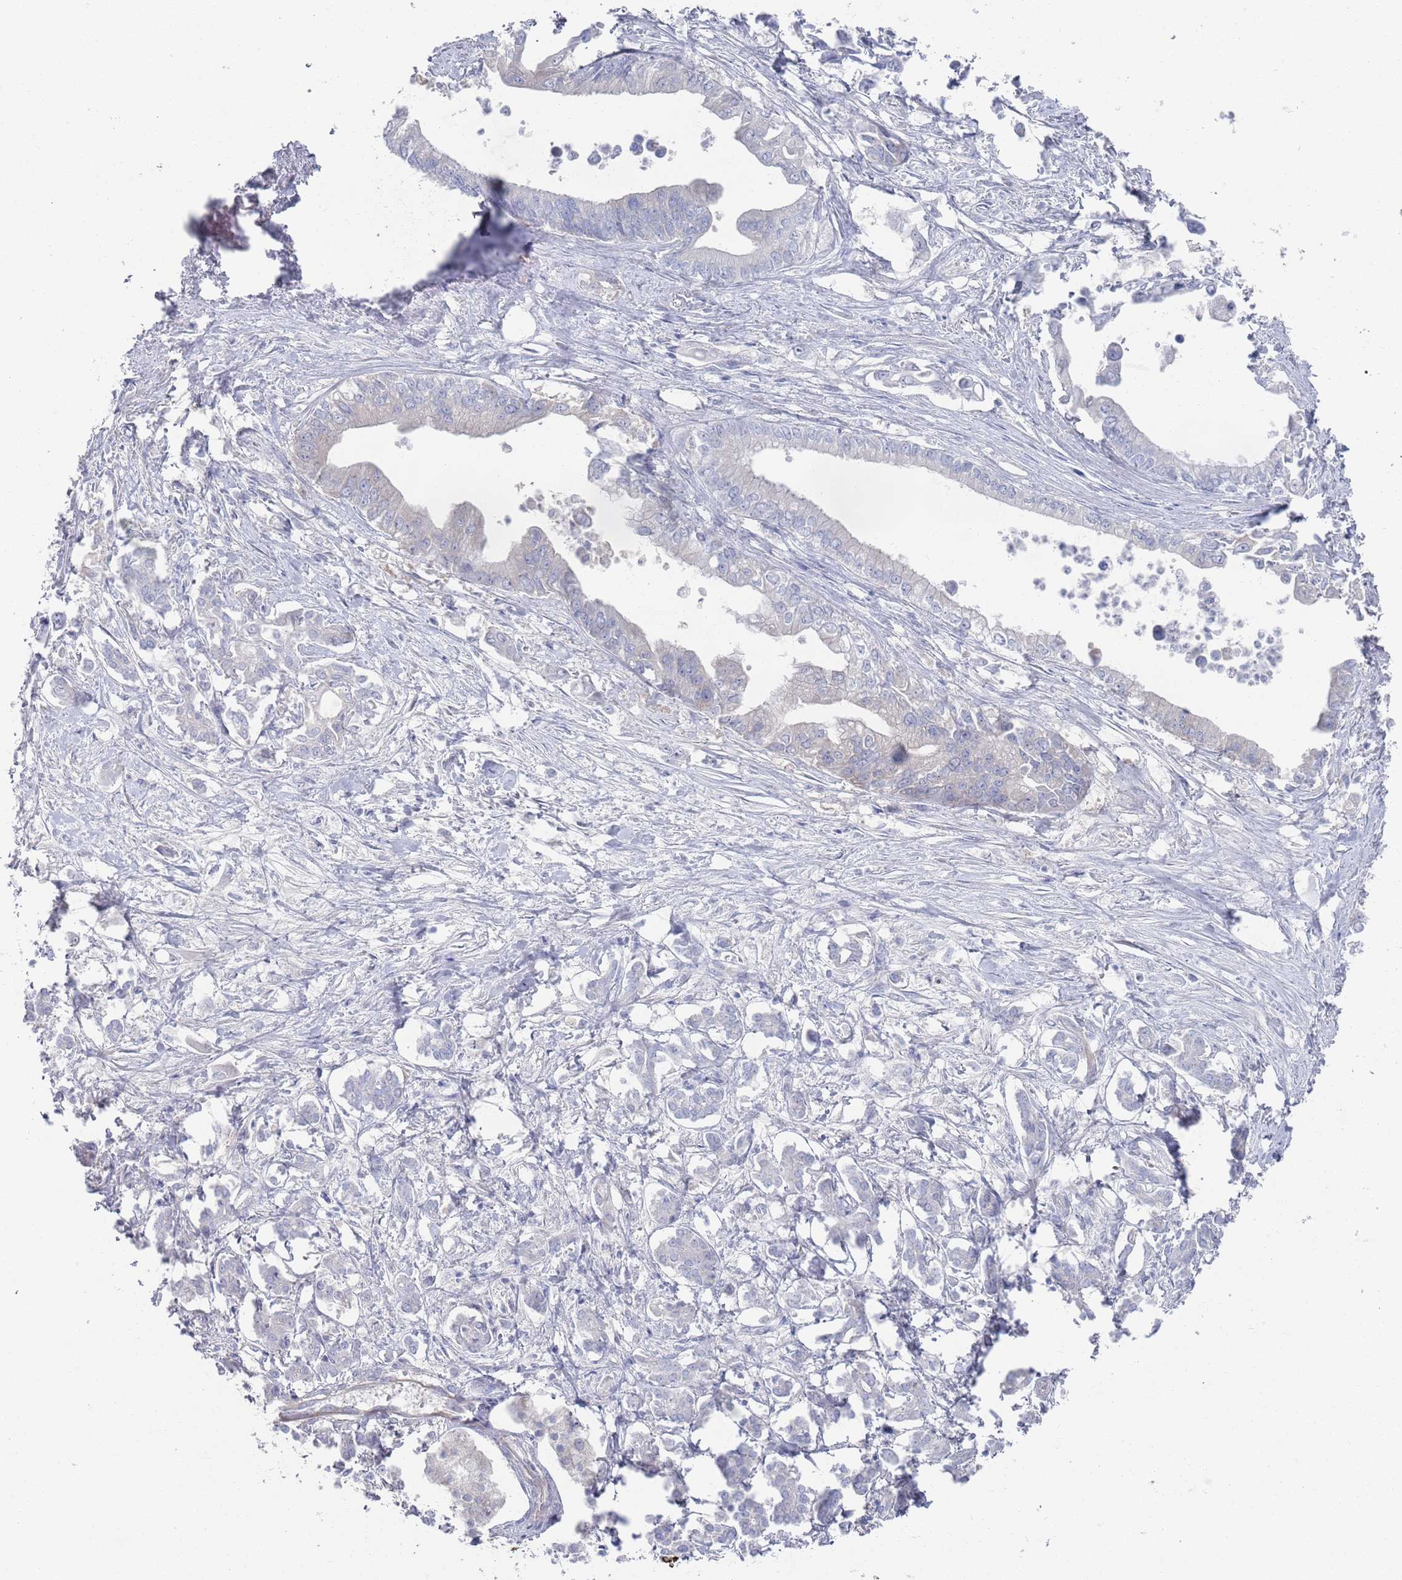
{"staining": {"intensity": "negative", "quantity": "none", "location": "none"}, "tissue": "pancreatic cancer", "cell_type": "Tumor cells", "image_type": "cancer", "snomed": [{"axis": "morphology", "description": "Adenocarcinoma, NOS"}, {"axis": "topography", "description": "Pancreas"}], "caption": "A micrograph of adenocarcinoma (pancreatic) stained for a protein exhibits no brown staining in tumor cells. (DAB (3,3'-diaminobenzidine) IHC with hematoxylin counter stain).", "gene": "TMCO3", "patient": {"sex": "male", "age": 61}}